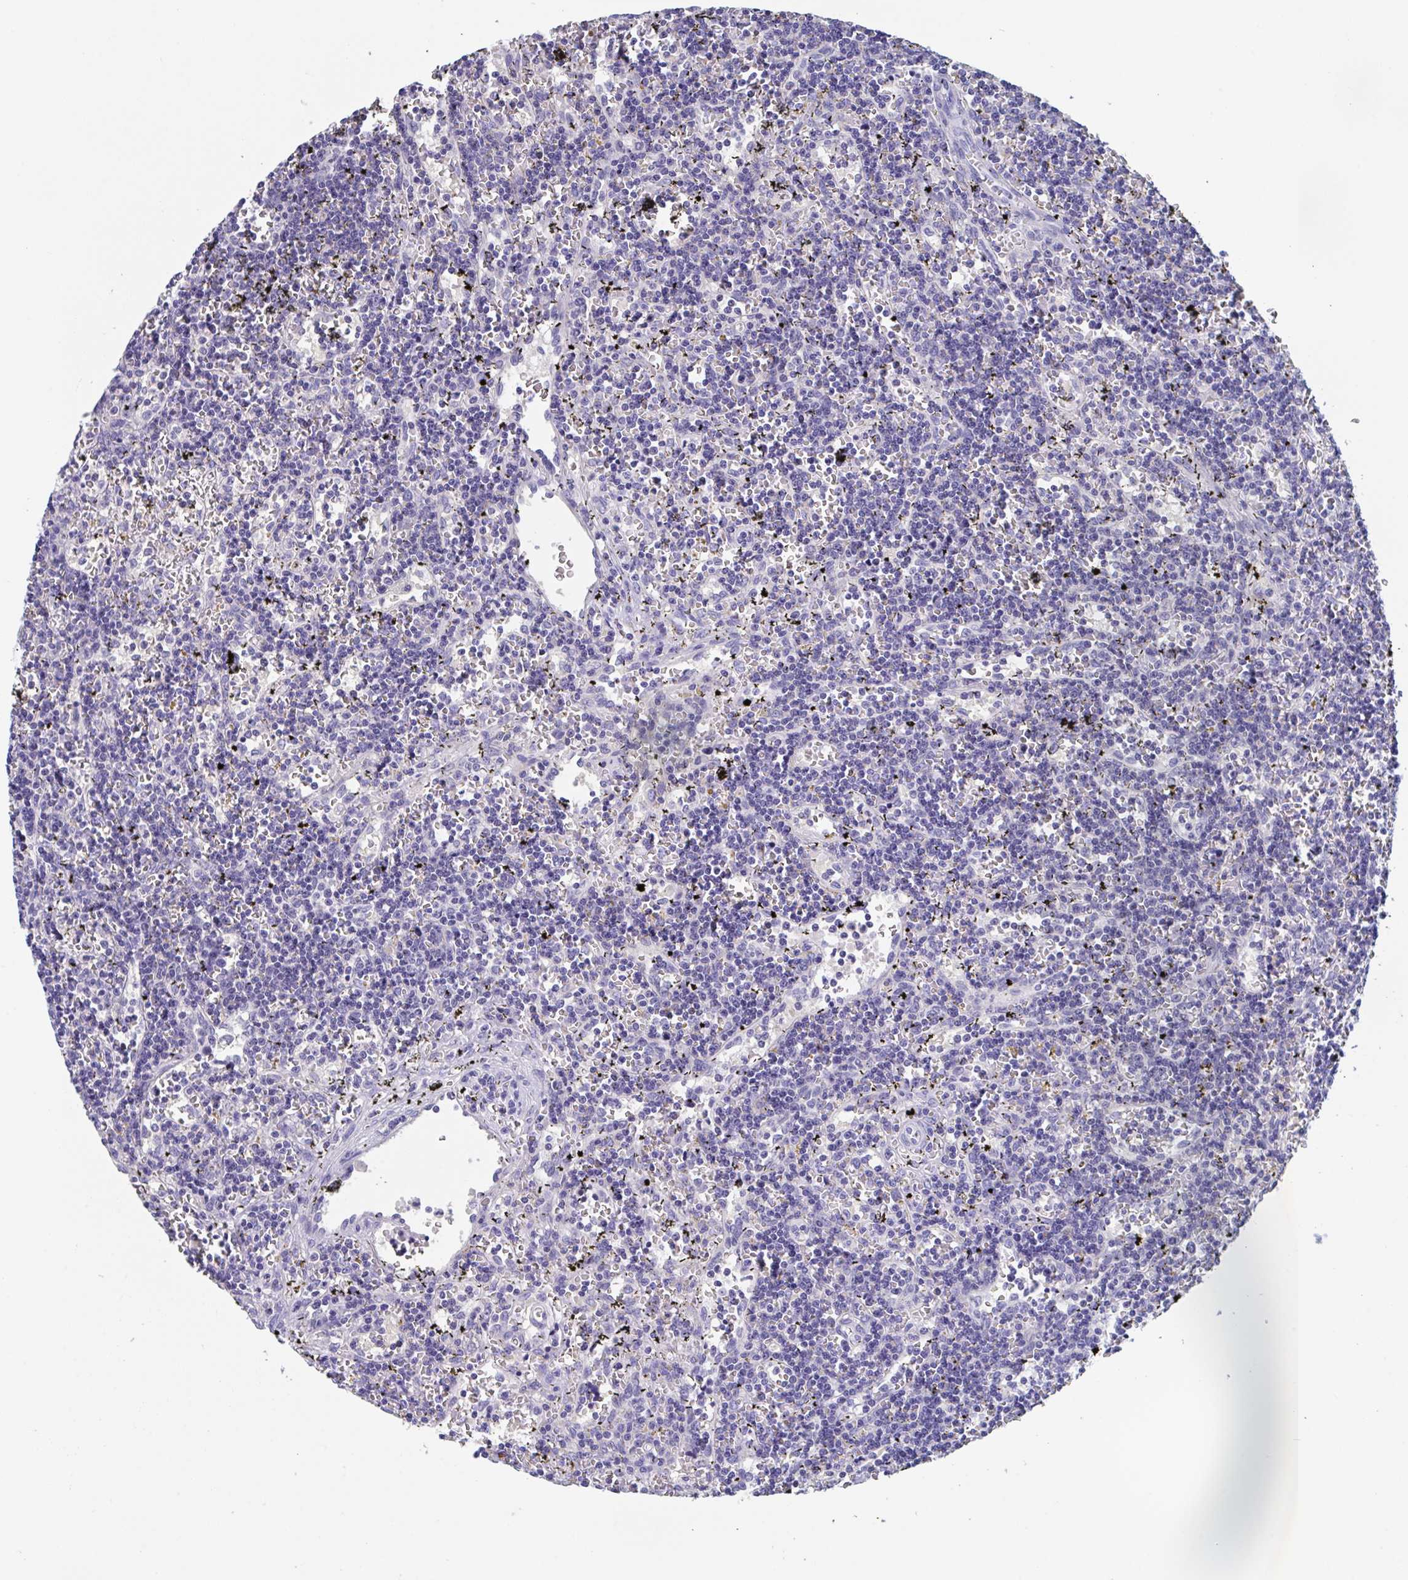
{"staining": {"intensity": "negative", "quantity": "none", "location": "none"}, "tissue": "lymphoma", "cell_type": "Tumor cells", "image_type": "cancer", "snomed": [{"axis": "morphology", "description": "Malignant lymphoma, non-Hodgkin's type, Low grade"}, {"axis": "topography", "description": "Spleen"}], "caption": "A micrograph of human low-grade malignant lymphoma, non-Hodgkin's type is negative for staining in tumor cells.", "gene": "LRRC58", "patient": {"sex": "male", "age": 60}}